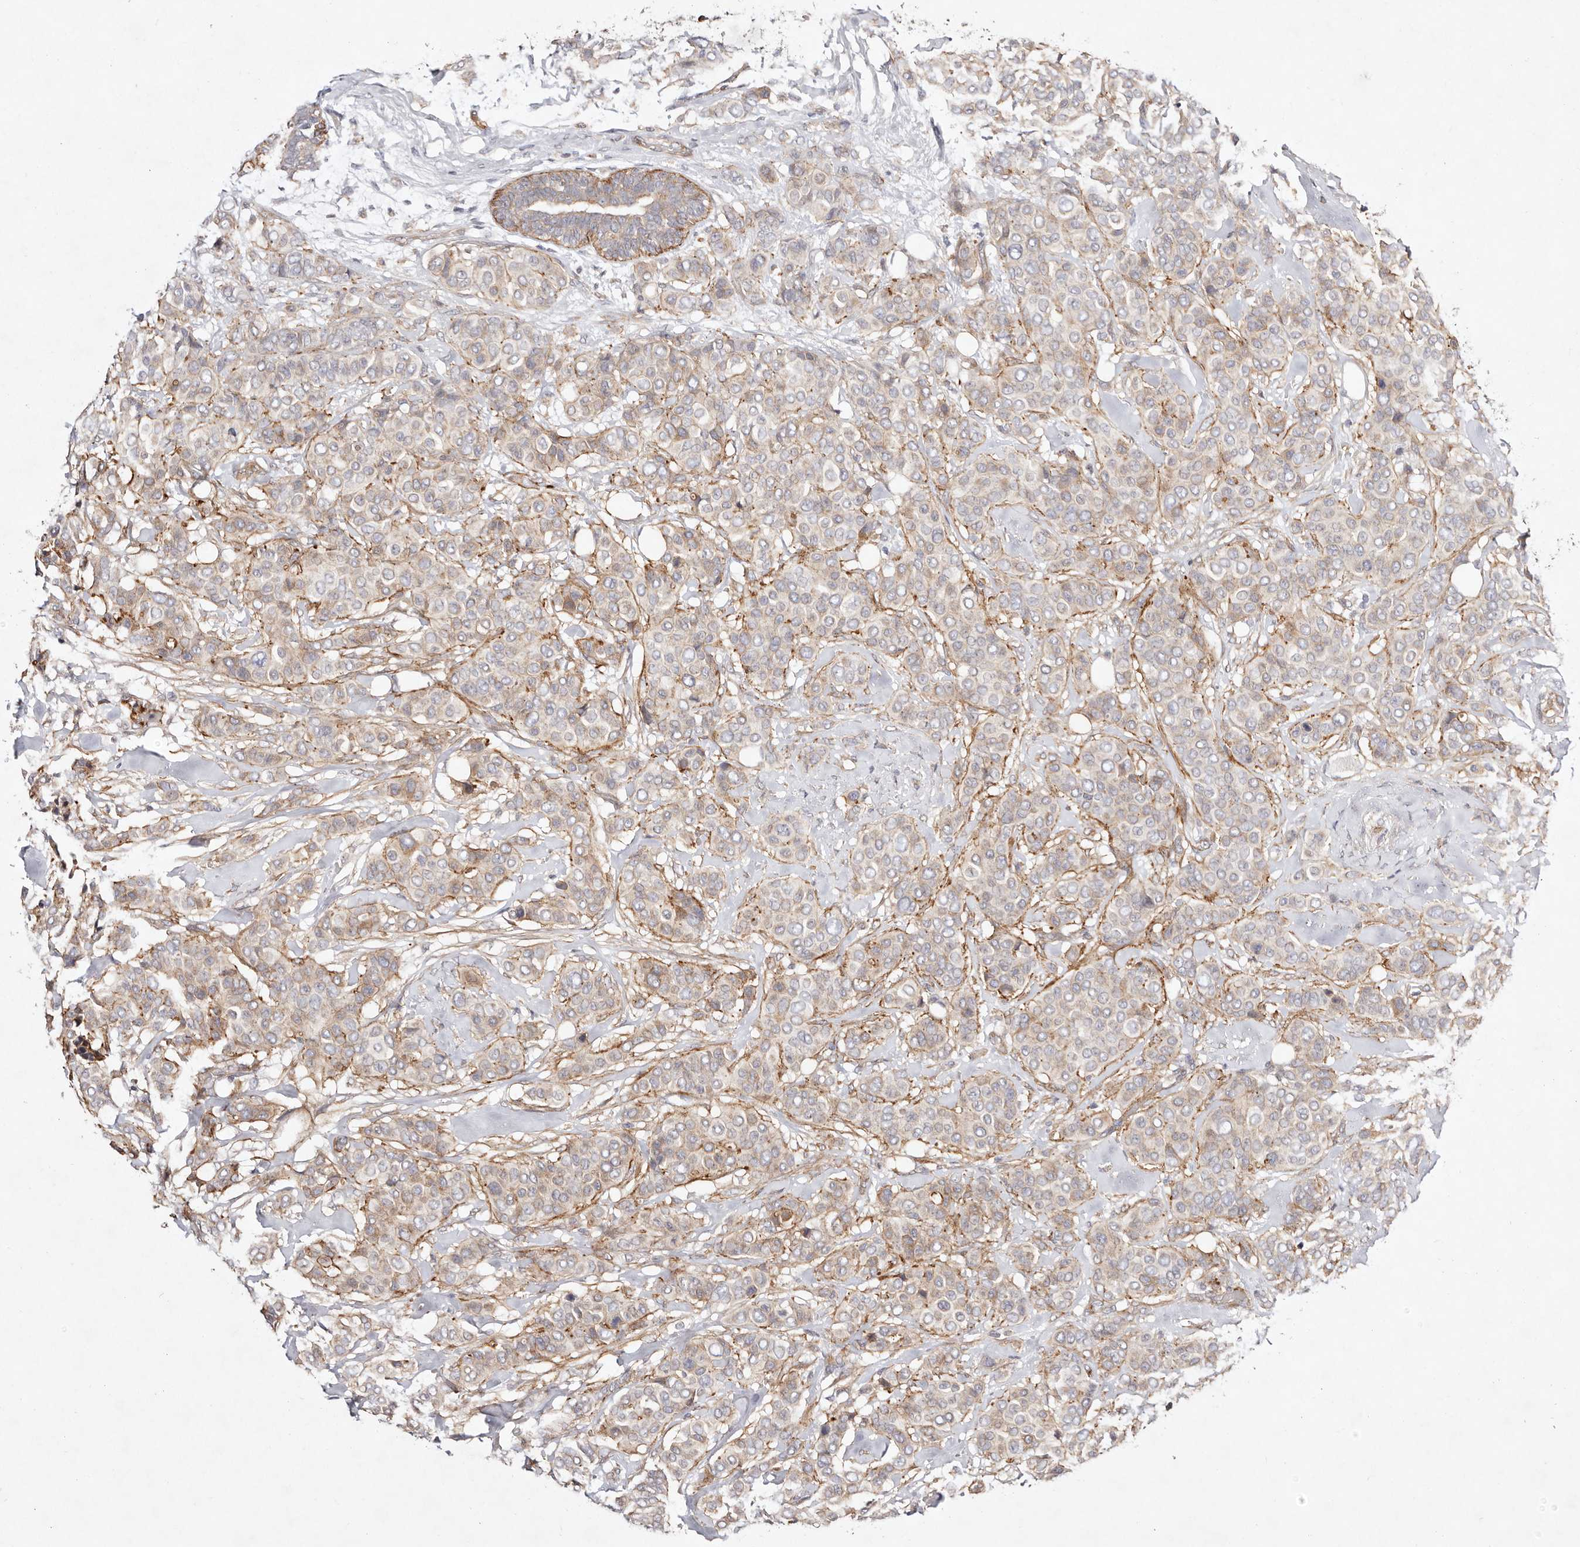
{"staining": {"intensity": "moderate", "quantity": "<25%", "location": "cytoplasmic/membranous"}, "tissue": "breast cancer", "cell_type": "Tumor cells", "image_type": "cancer", "snomed": [{"axis": "morphology", "description": "Lobular carcinoma"}, {"axis": "topography", "description": "Breast"}], "caption": "This histopathology image exhibits immunohistochemistry (IHC) staining of human breast lobular carcinoma, with low moderate cytoplasmic/membranous positivity in approximately <25% of tumor cells.", "gene": "MTMR11", "patient": {"sex": "female", "age": 51}}